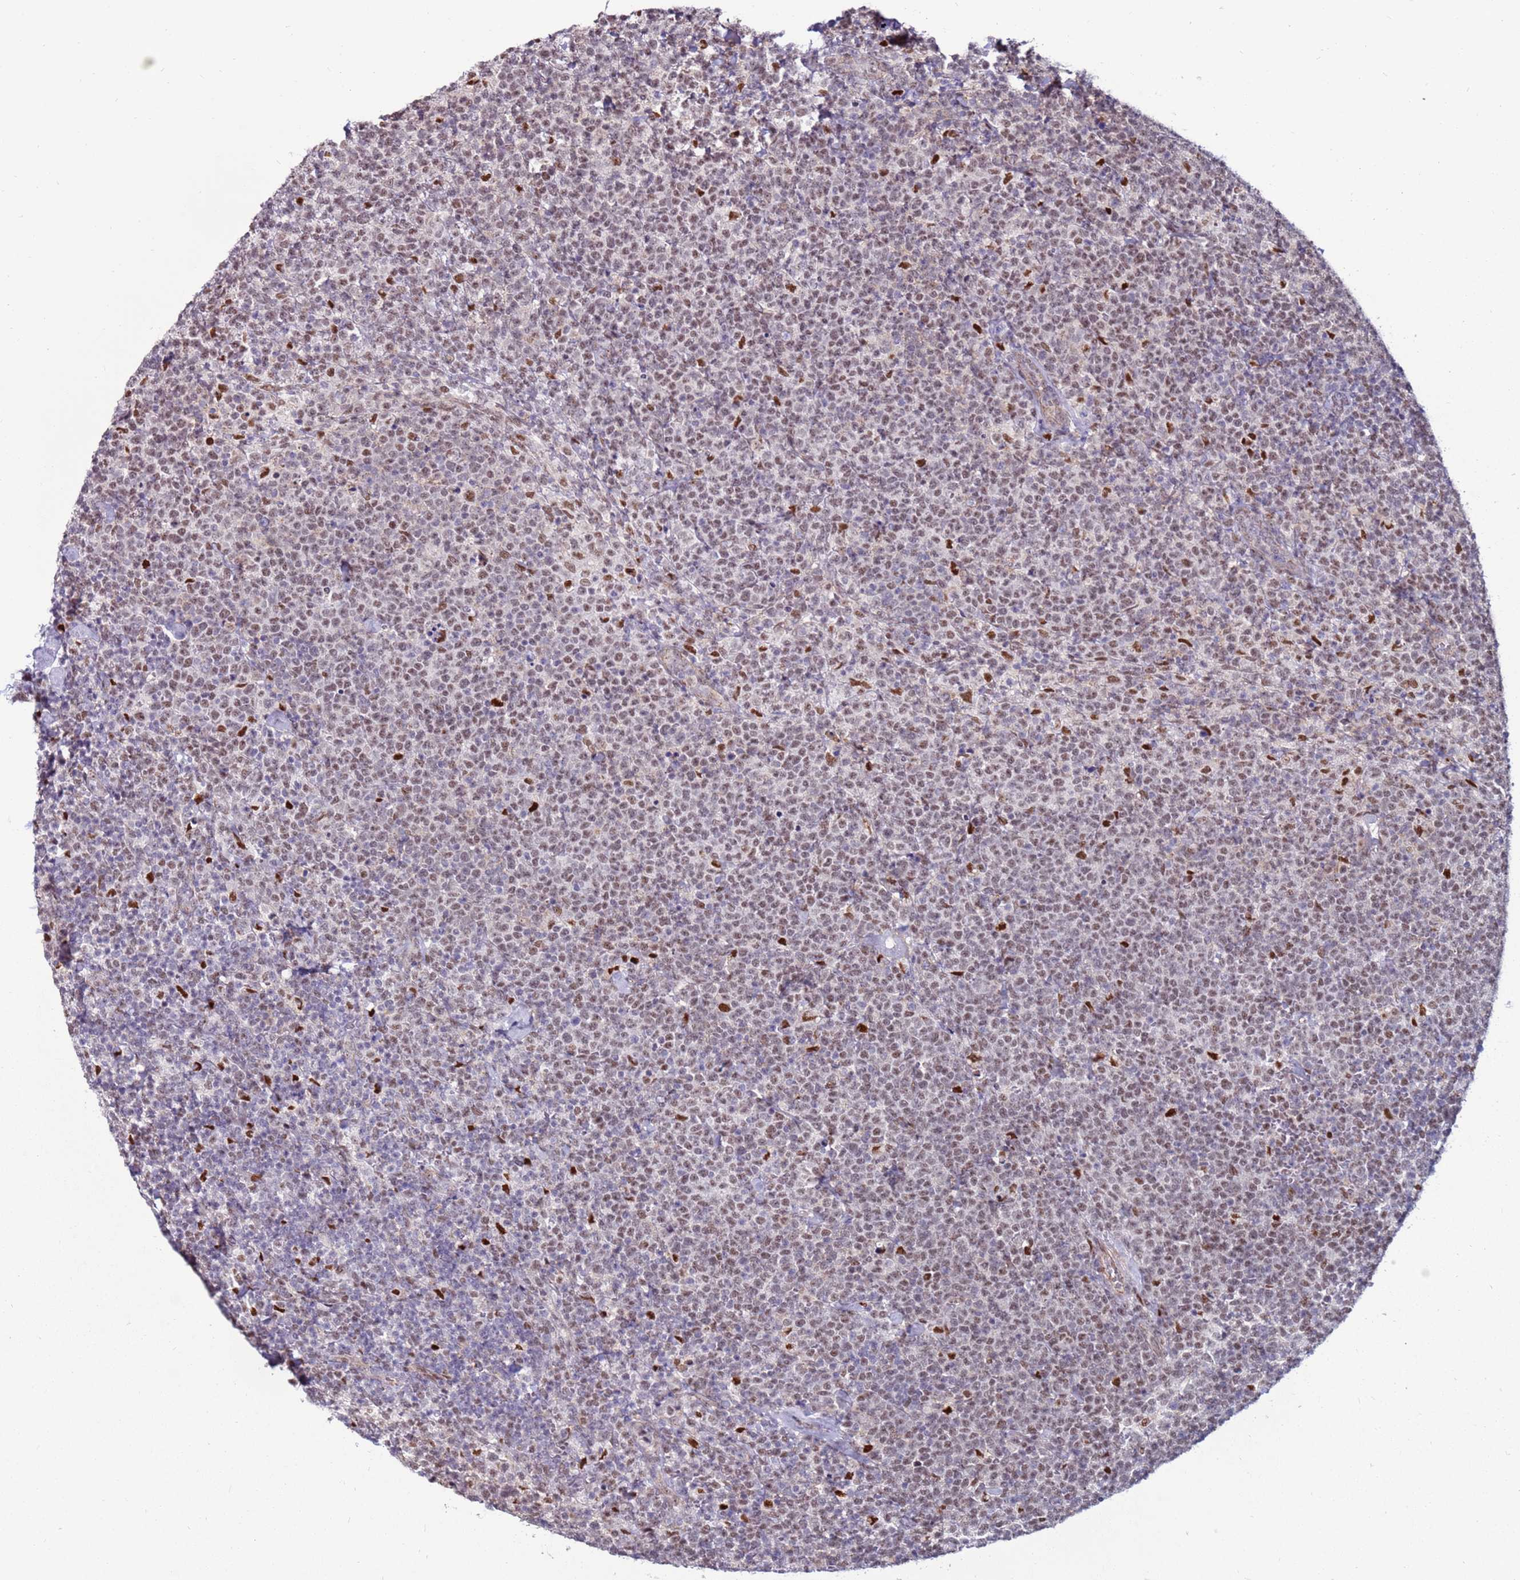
{"staining": {"intensity": "weak", "quantity": ">75%", "location": "nuclear"}, "tissue": "lymphoma", "cell_type": "Tumor cells", "image_type": "cancer", "snomed": [{"axis": "morphology", "description": "Malignant lymphoma, non-Hodgkin's type, High grade"}, {"axis": "topography", "description": "Lymph node"}], "caption": "A brown stain highlights weak nuclear positivity of a protein in human malignant lymphoma, non-Hodgkin's type (high-grade) tumor cells.", "gene": "KPNA4", "patient": {"sex": "male", "age": 61}}